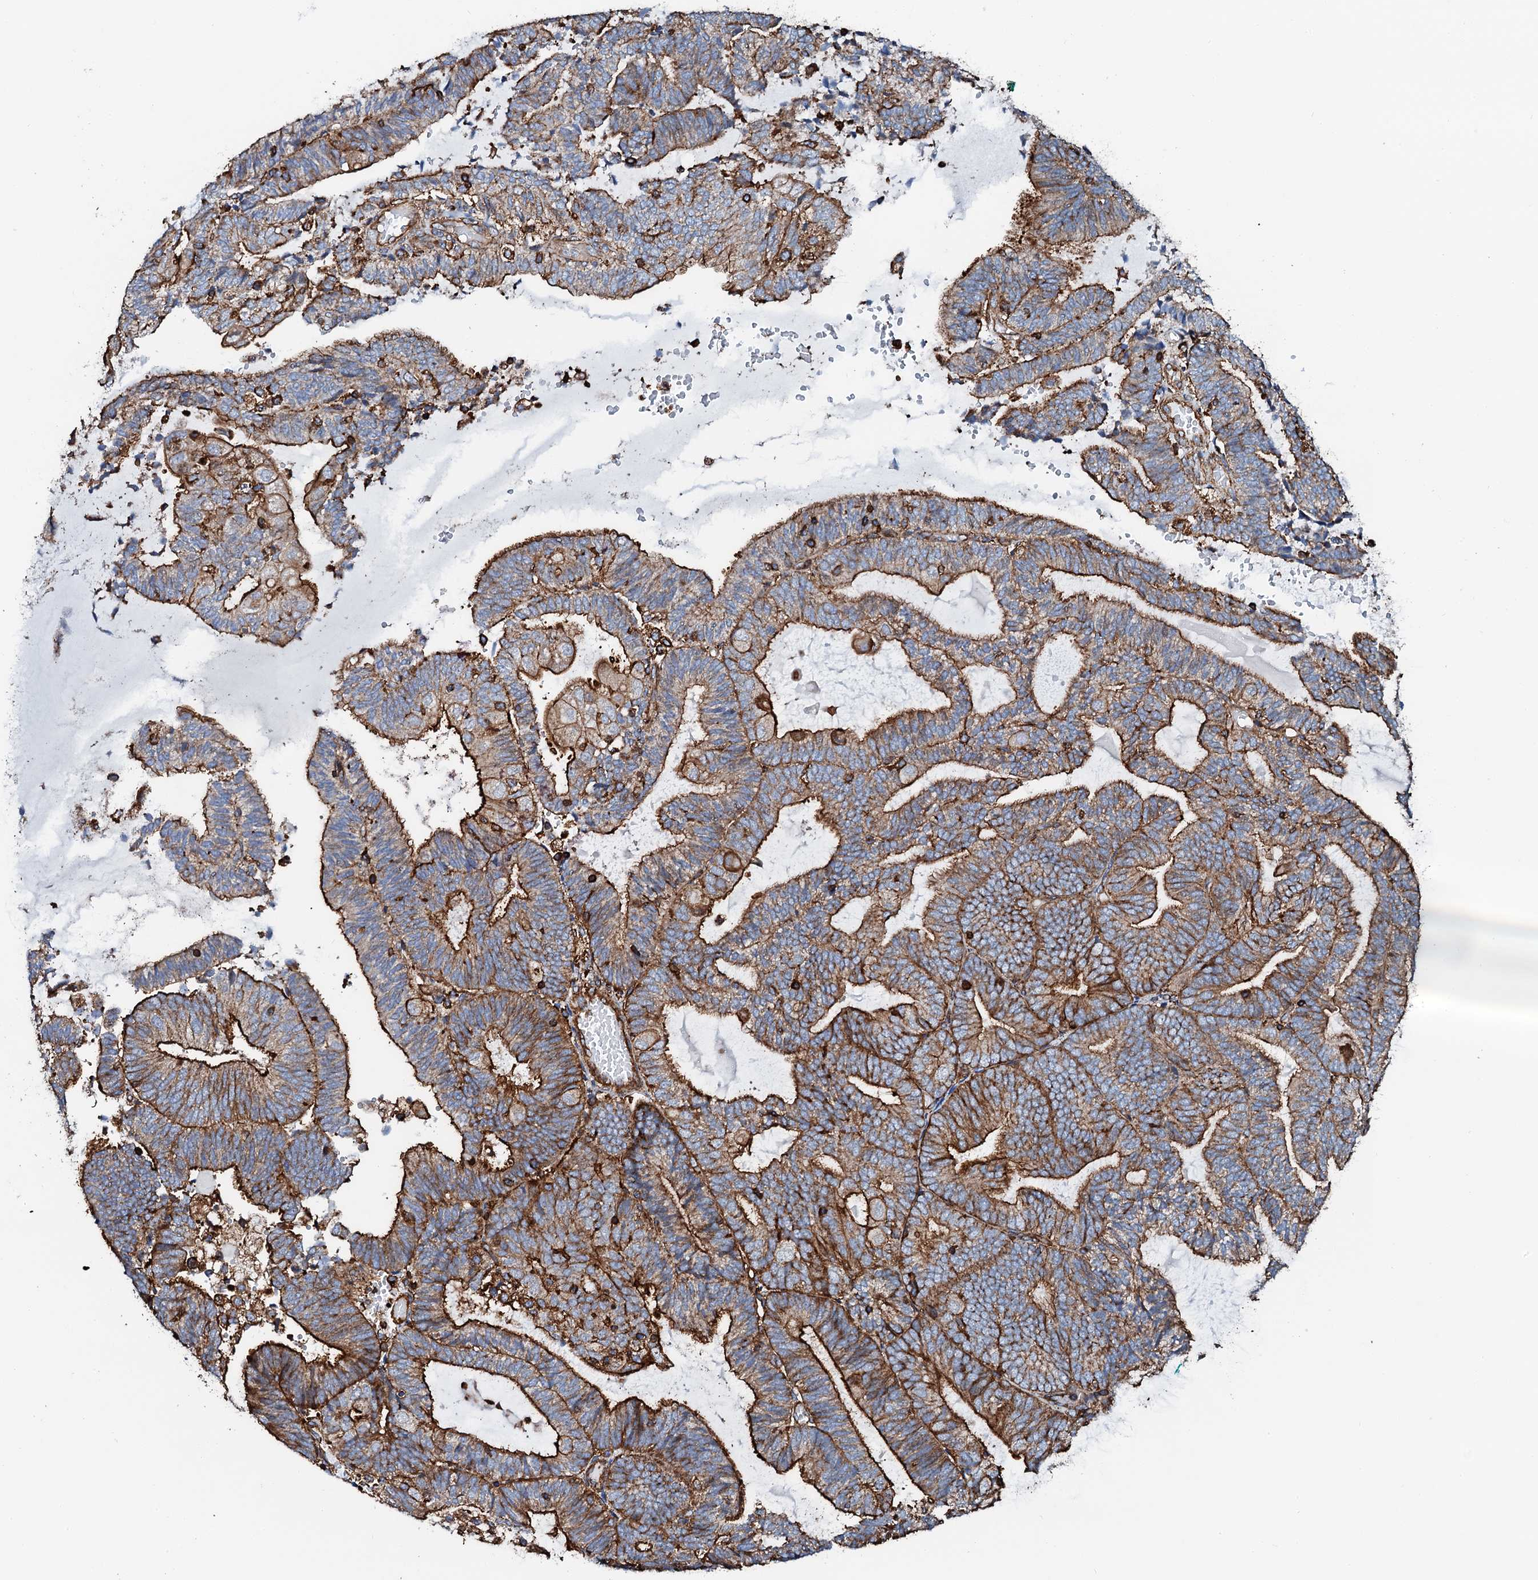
{"staining": {"intensity": "strong", "quantity": ">75%", "location": "cytoplasmic/membranous"}, "tissue": "endometrial cancer", "cell_type": "Tumor cells", "image_type": "cancer", "snomed": [{"axis": "morphology", "description": "Adenocarcinoma, NOS"}, {"axis": "topography", "description": "Endometrium"}], "caption": "Adenocarcinoma (endometrial) stained with DAB (3,3'-diaminobenzidine) immunohistochemistry reveals high levels of strong cytoplasmic/membranous positivity in about >75% of tumor cells.", "gene": "INTS10", "patient": {"sex": "female", "age": 81}}